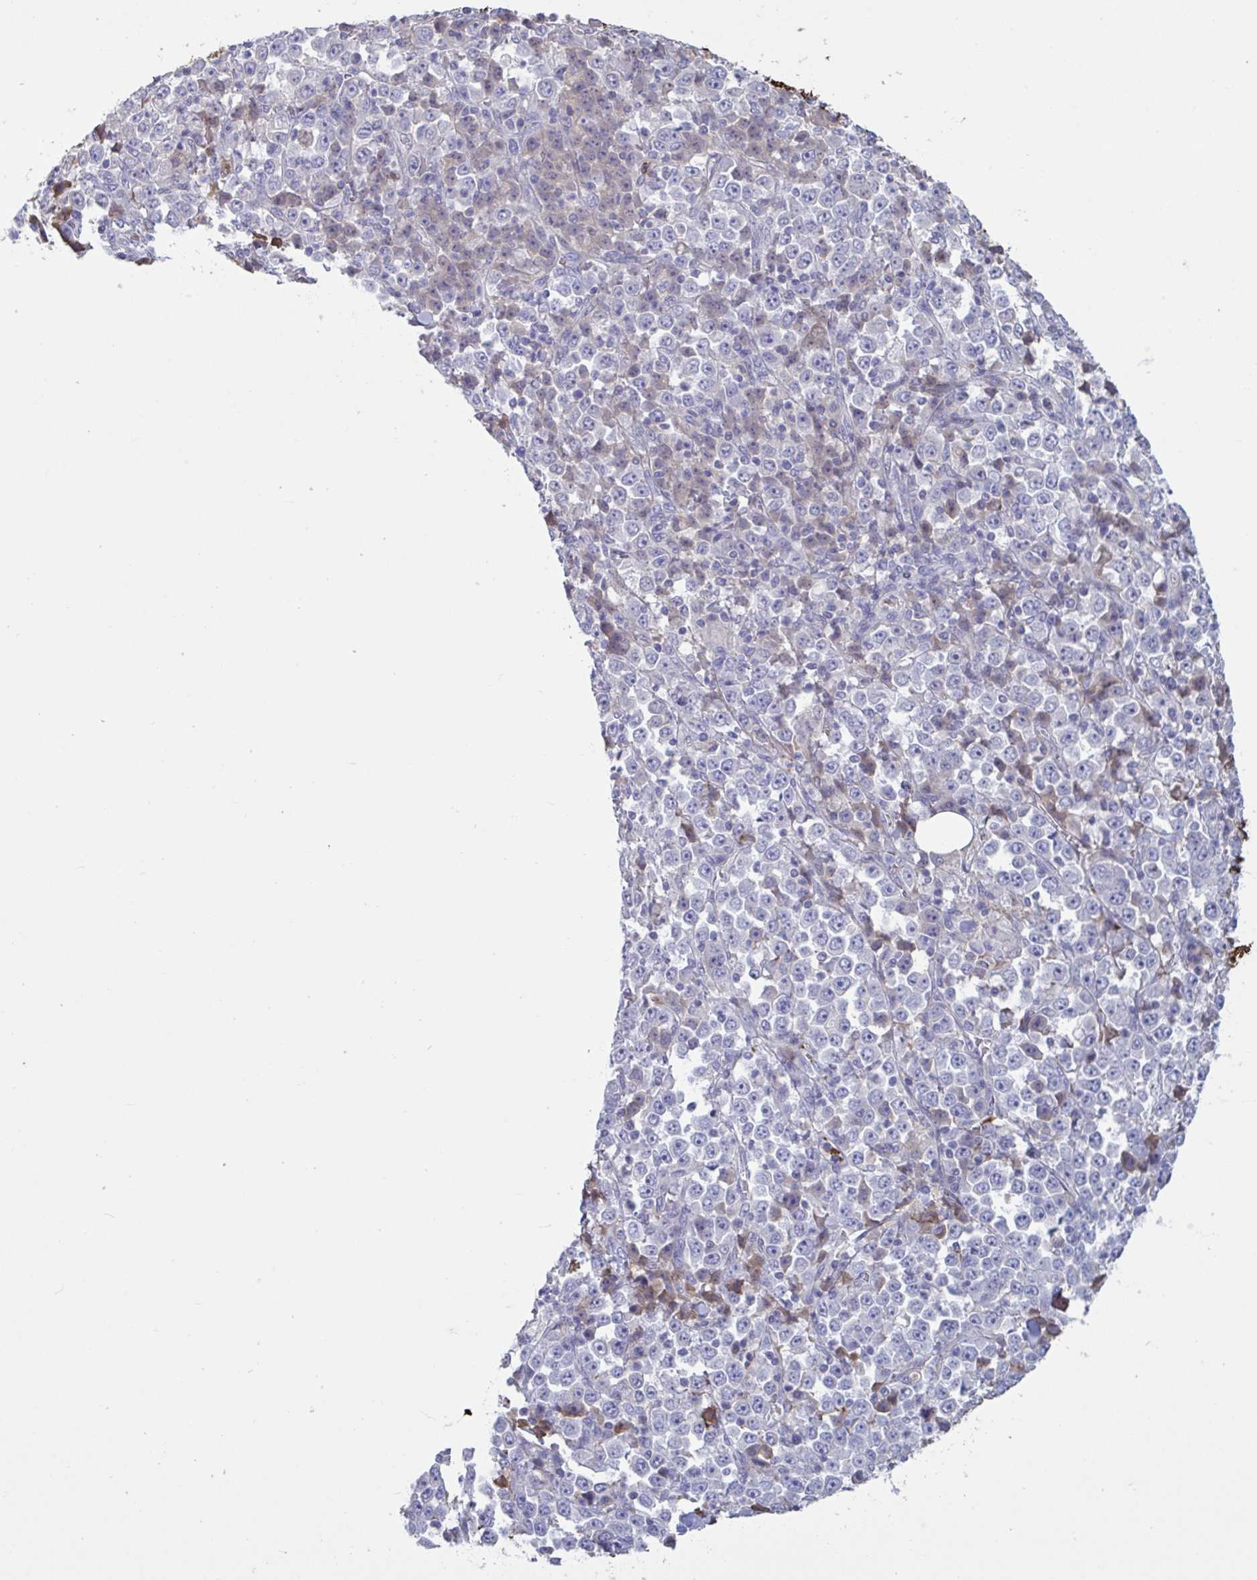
{"staining": {"intensity": "negative", "quantity": "none", "location": "none"}, "tissue": "stomach cancer", "cell_type": "Tumor cells", "image_type": "cancer", "snomed": [{"axis": "morphology", "description": "Normal tissue, NOS"}, {"axis": "morphology", "description": "Adenocarcinoma, NOS"}, {"axis": "topography", "description": "Stomach, upper"}, {"axis": "topography", "description": "Stomach"}], "caption": "There is no significant expression in tumor cells of adenocarcinoma (stomach).", "gene": "IL1R1", "patient": {"sex": "male", "age": 59}}